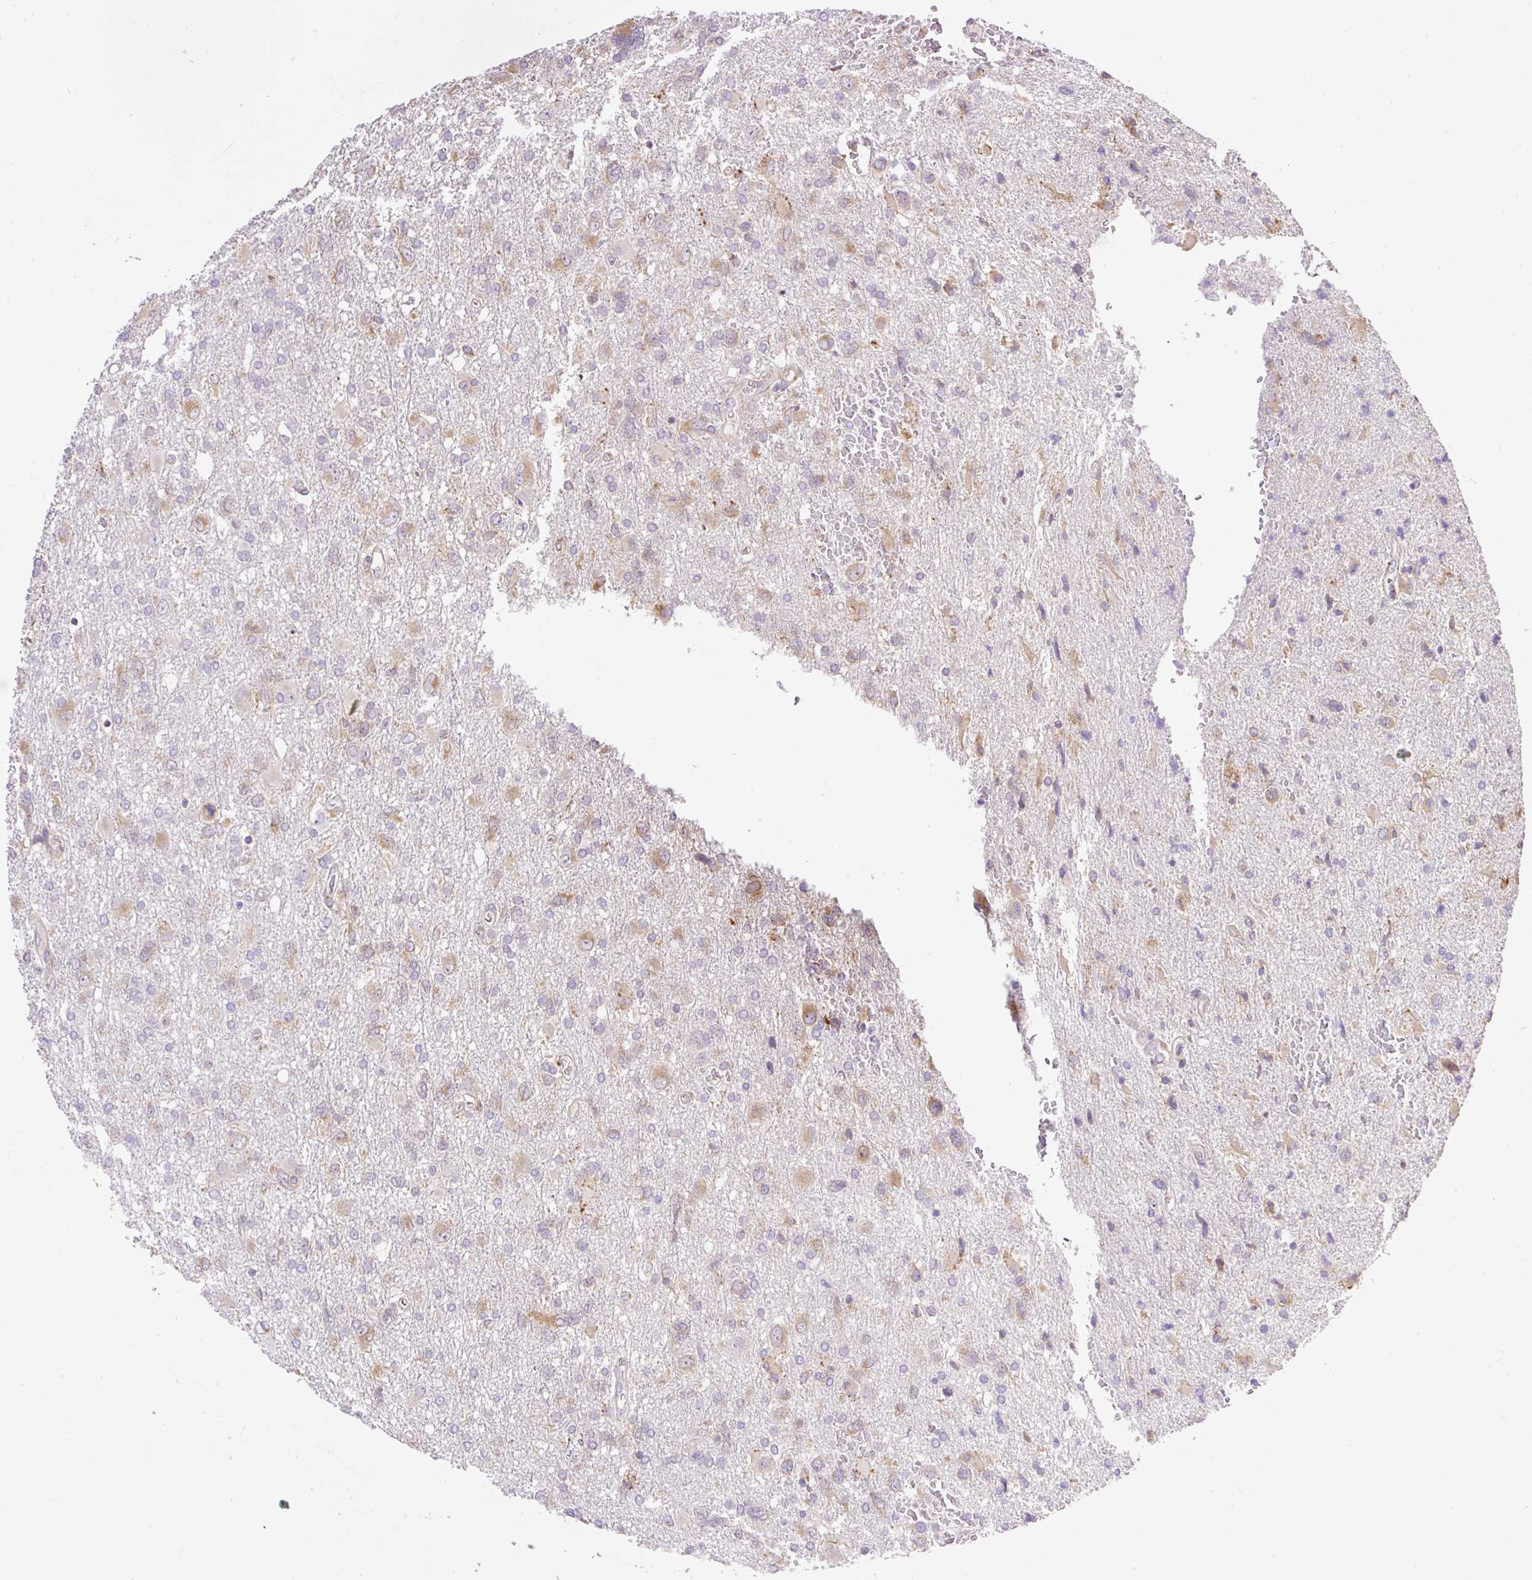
{"staining": {"intensity": "moderate", "quantity": "25%-75%", "location": "cytoplasmic/membranous"}, "tissue": "glioma", "cell_type": "Tumor cells", "image_type": "cancer", "snomed": [{"axis": "morphology", "description": "Glioma, malignant, High grade"}, {"axis": "topography", "description": "Brain"}], "caption": "Protein expression analysis of human glioma reveals moderate cytoplasmic/membranous staining in approximately 25%-75% of tumor cells.", "gene": "POFUT1", "patient": {"sex": "male", "age": 61}}